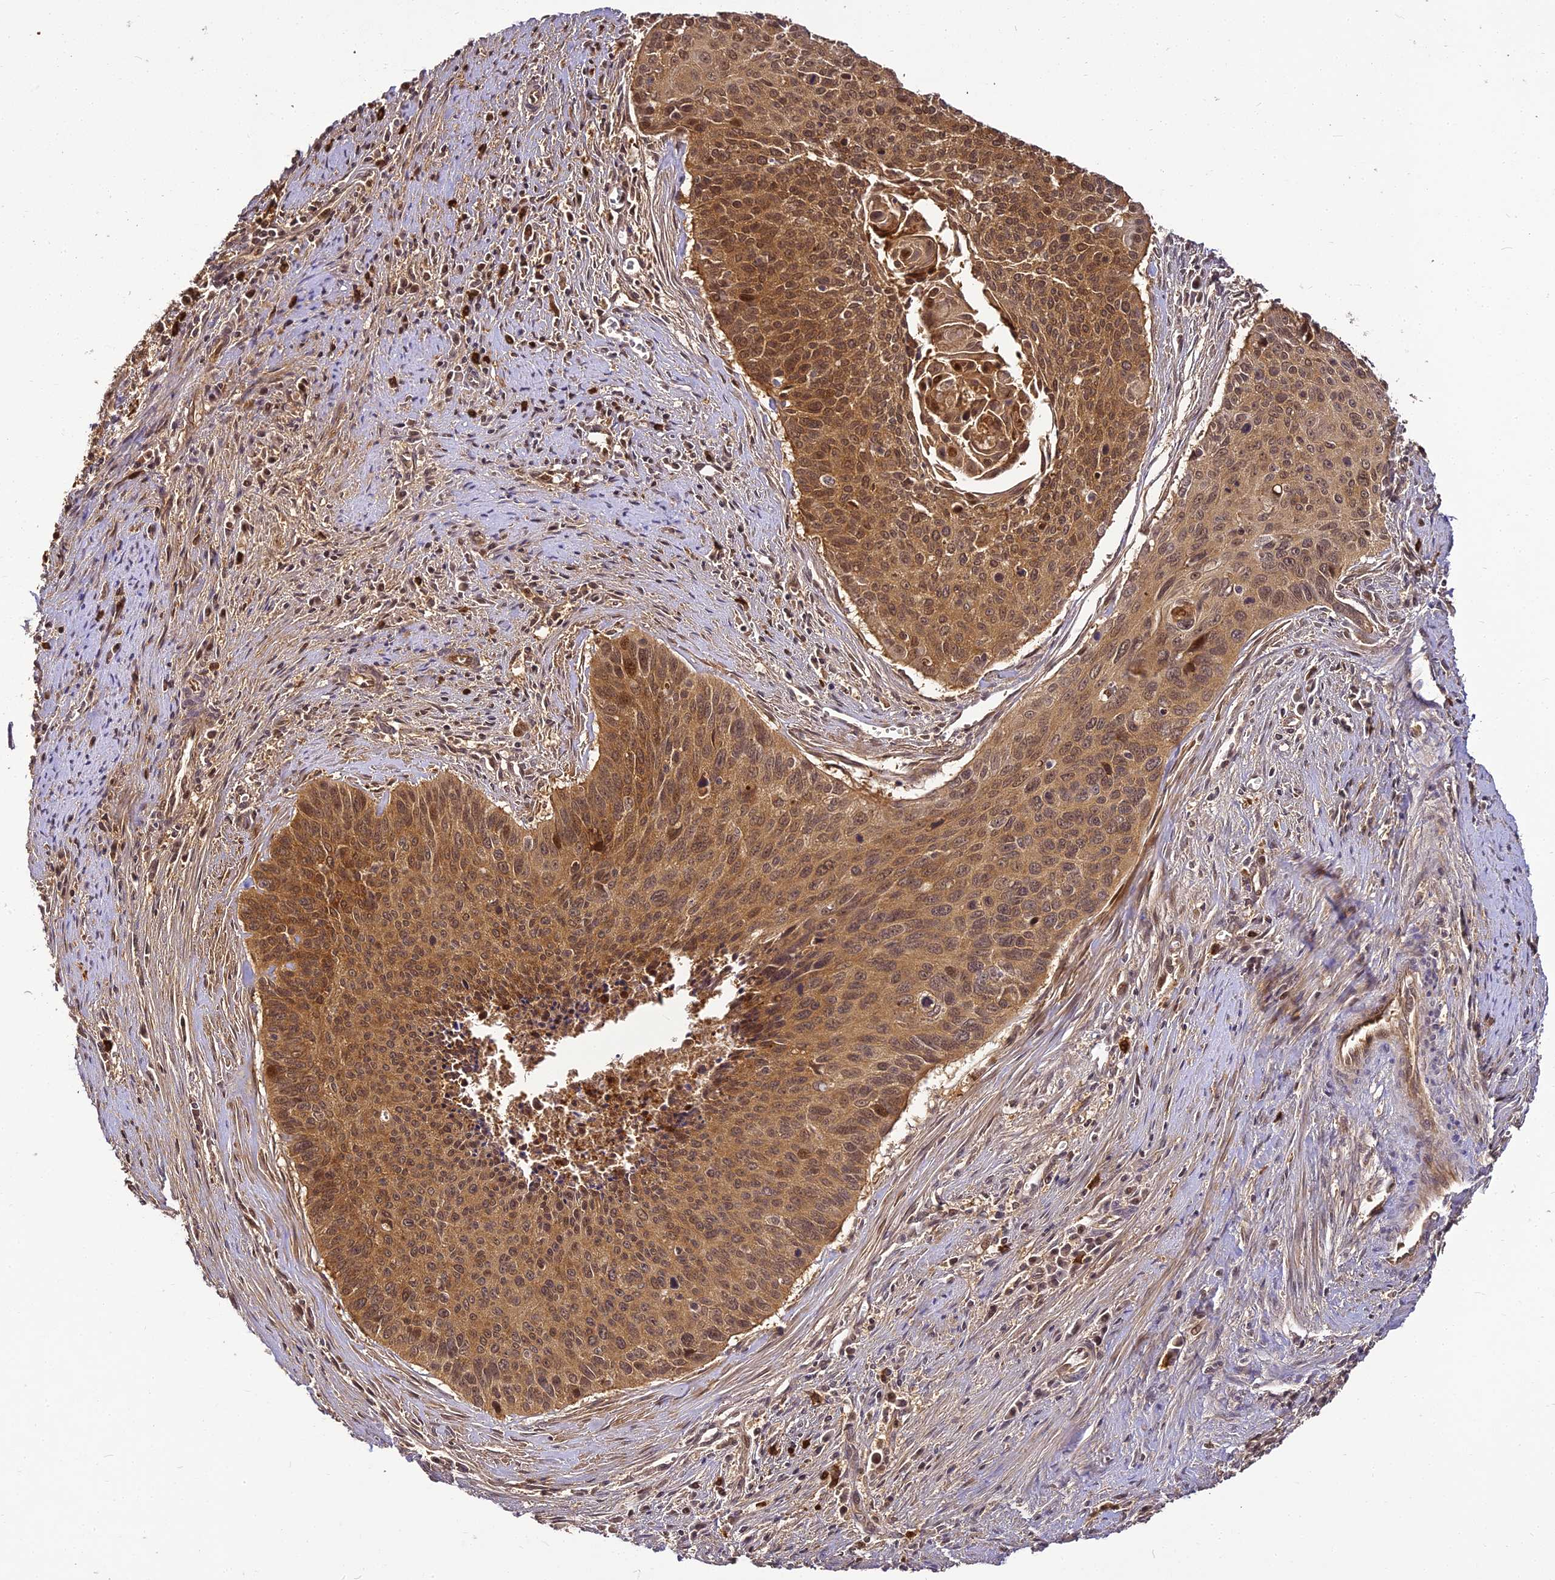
{"staining": {"intensity": "moderate", "quantity": ">75%", "location": "cytoplasmic/membranous,nuclear"}, "tissue": "cervical cancer", "cell_type": "Tumor cells", "image_type": "cancer", "snomed": [{"axis": "morphology", "description": "Squamous cell carcinoma, NOS"}, {"axis": "topography", "description": "Cervix"}], "caption": "Approximately >75% of tumor cells in squamous cell carcinoma (cervical) display moderate cytoplasmic/membranous and nuclear protein staining as visualized by brown immunohistochemical staining.", "gene": "BCDIN3D", "patient": {"sex": "female", "age": 55}}